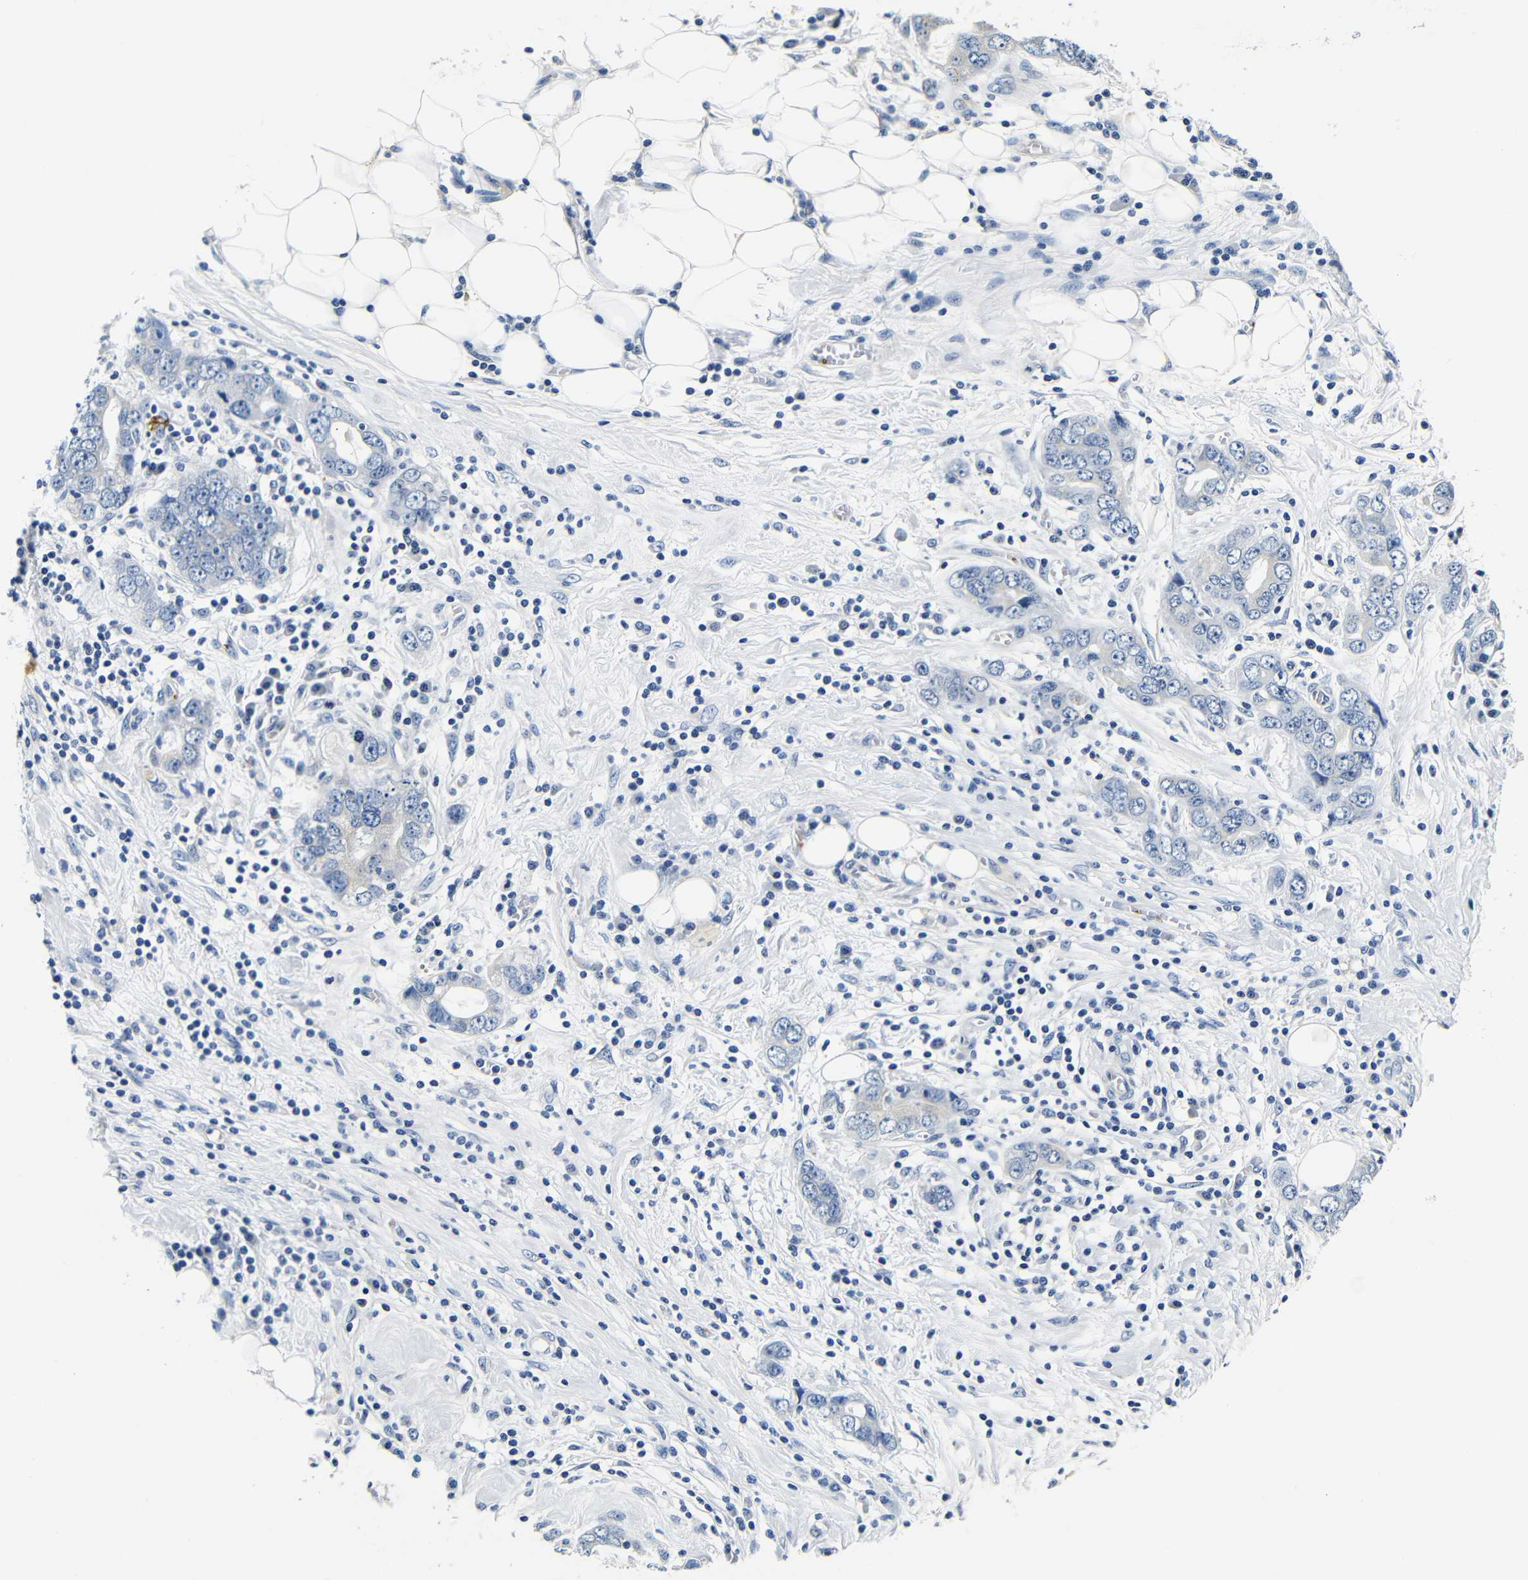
{"staining": {"intensity": "negative", "quantity": "none", "location": "none"}, "tissue": "stomach cancer", "cell_type": "Tumor cells", "image_type": "cancer", "snomed": [{"axis": "morphology", "description": "Adenocarcinoma, NOS"}, {"axis": "topography", "description": "Stomach, lower"}], "caption": "IHC photomicrograph of stomach cancer (adenocarcinoma) stained for a protein (brown), which exhibits no positivity in tumor cells.", "gene": "GP1BA", "patient": {"sex": "female", "age": 93}}